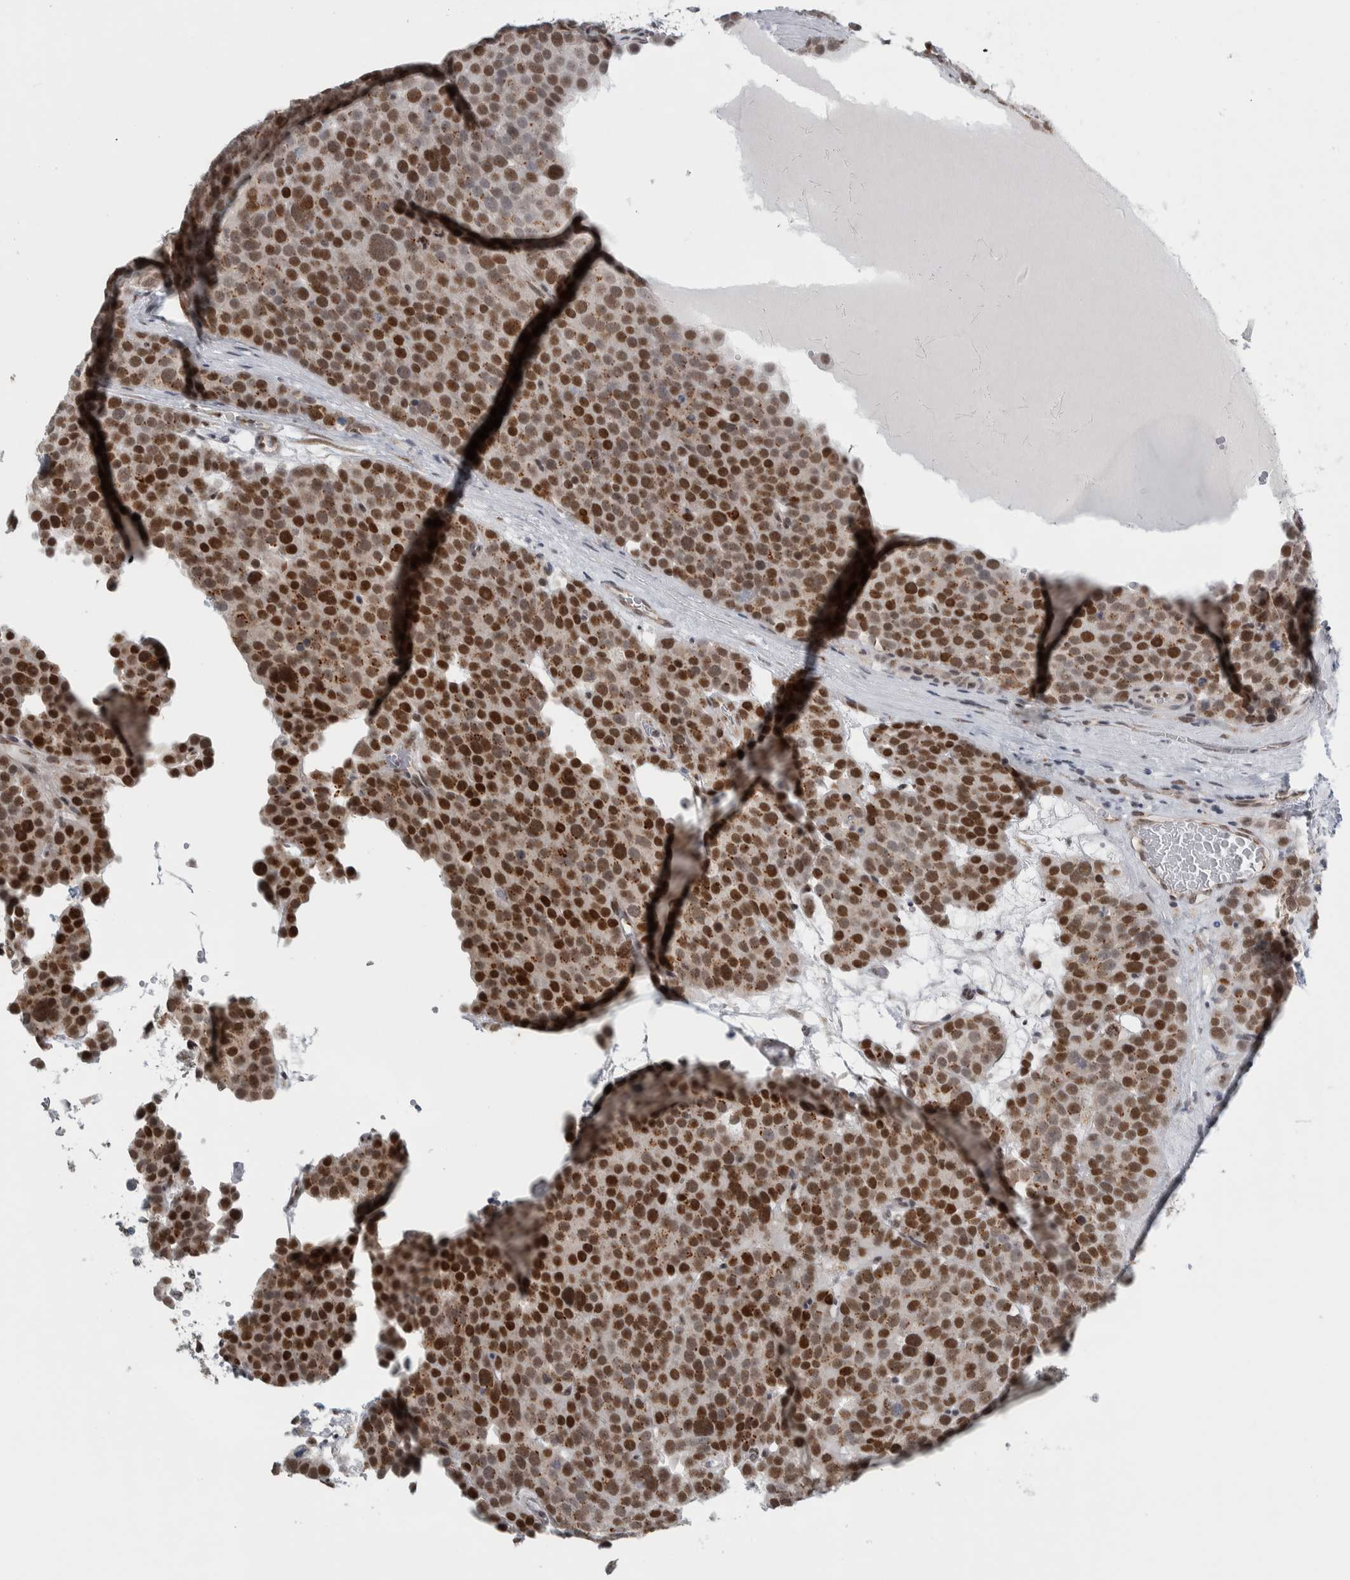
{"staining": {"intensity": "strong", "quantity": ">75%", "location": "nuclear"}, "tissue": "testis cancer", "cell_type": "Tumor cells", "image_type": "cancer", "snomed": [{"axis": "morphology", "description": "Seminoma, NOS"}, {"axis": "topography", "description": "Testis"}], "caption": "A high-resolution photomicrograph shows immunohistochemistry (IHC) staining of testis cancer, which exhibits strong nuclear expression in approximately >75% of tumor cells.", "gene": "ZMYND8", "patient": {"sex": "male", "age": 71}}